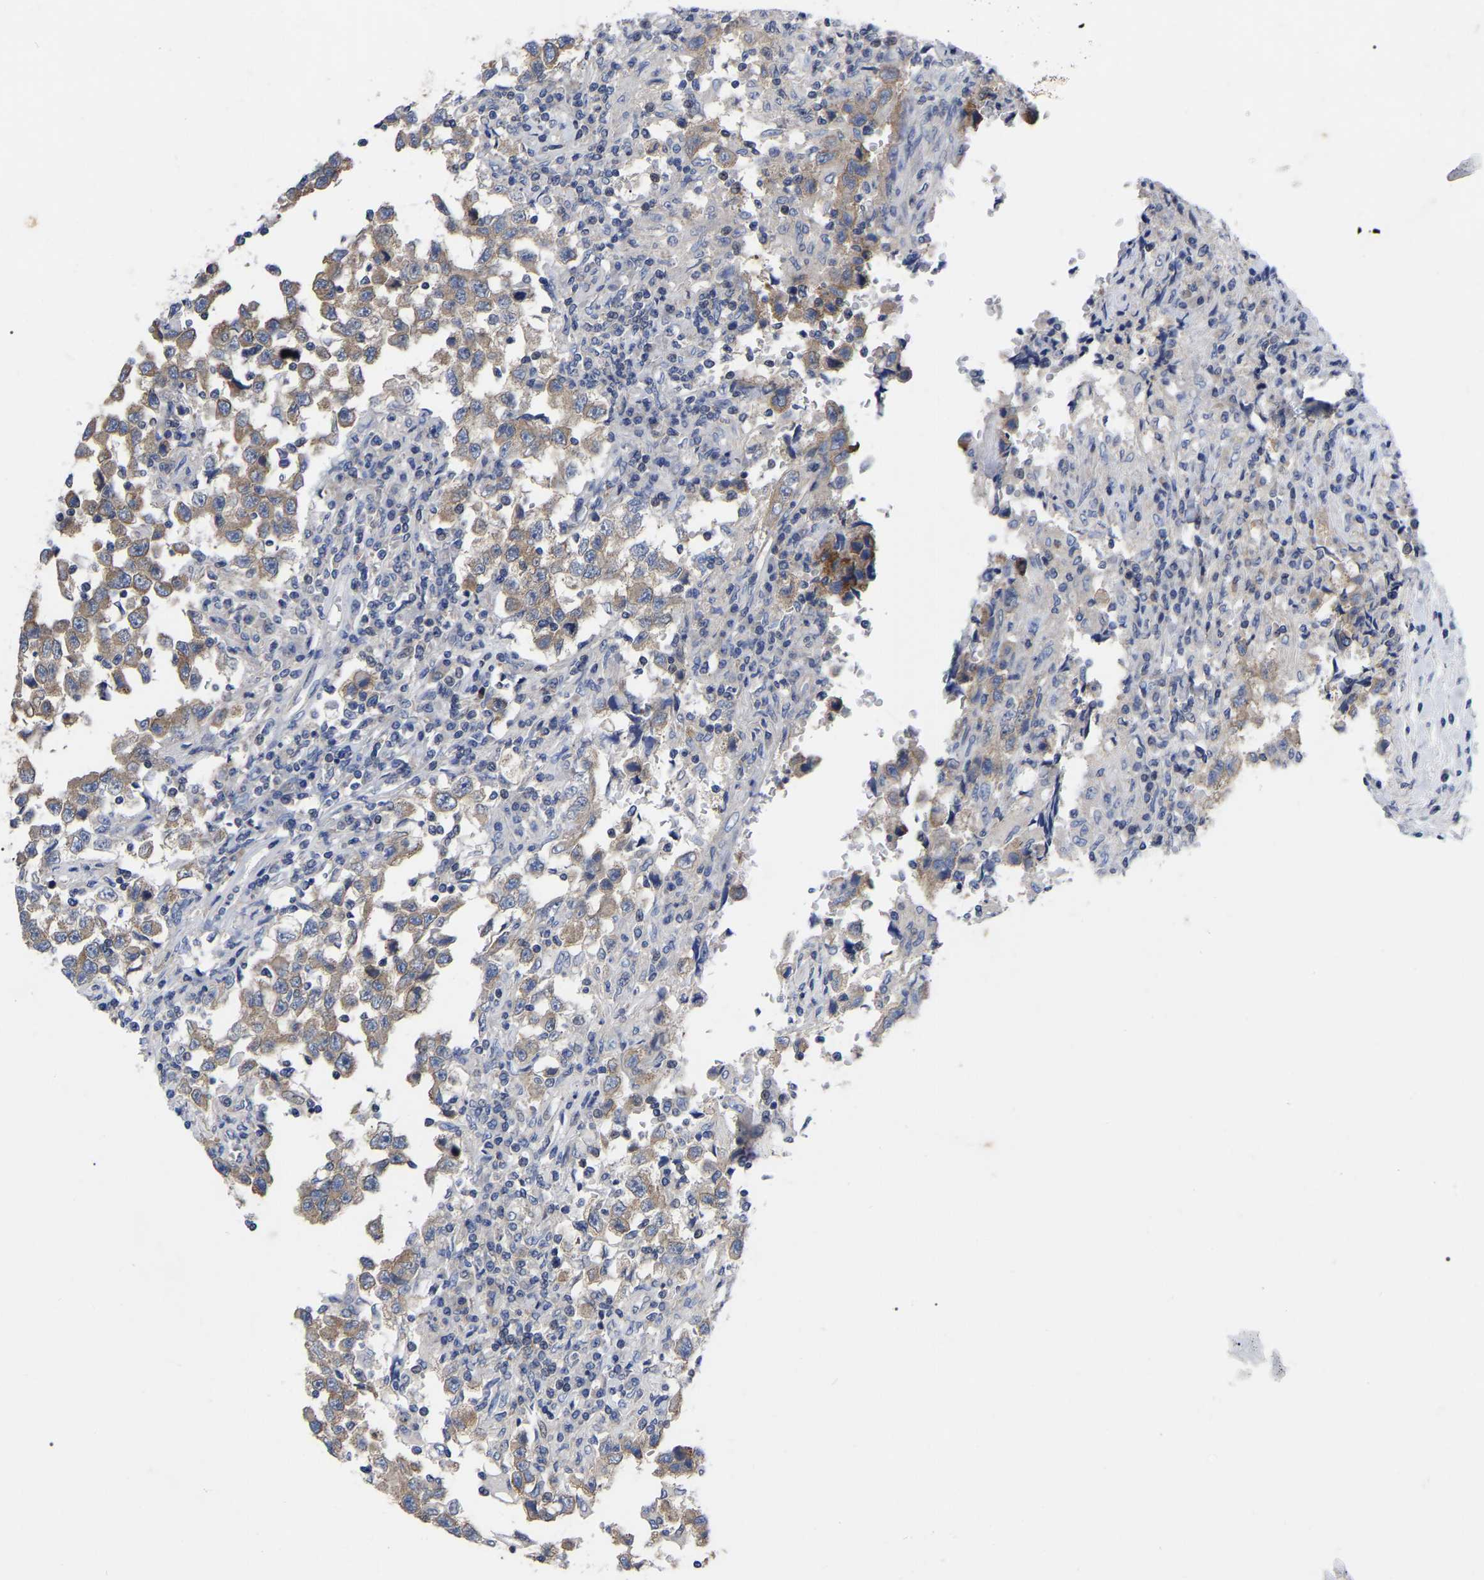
{"staining": {"intensity": "weak", "quantity": "<25%", "location": "cytoplasmic/membranous"}, "tissue": "testis cancer", "cell_type": "Tumor cells", "image_type": "cancer", "snomed": [{"axis": "morphology", "description": "Carcinoma, Embryonal, NOS"}, {"axis": "topography", "description": "Testis"}], "caption": "Immunohistochemistry (IHC) micrograph of human testis cancer stained for a protein (brown), which exhibits no positivity in tumor cells. Nuclei are stained in blue.", "gene": "TCP1", "patient": {"sex": "male", "age": 21}}